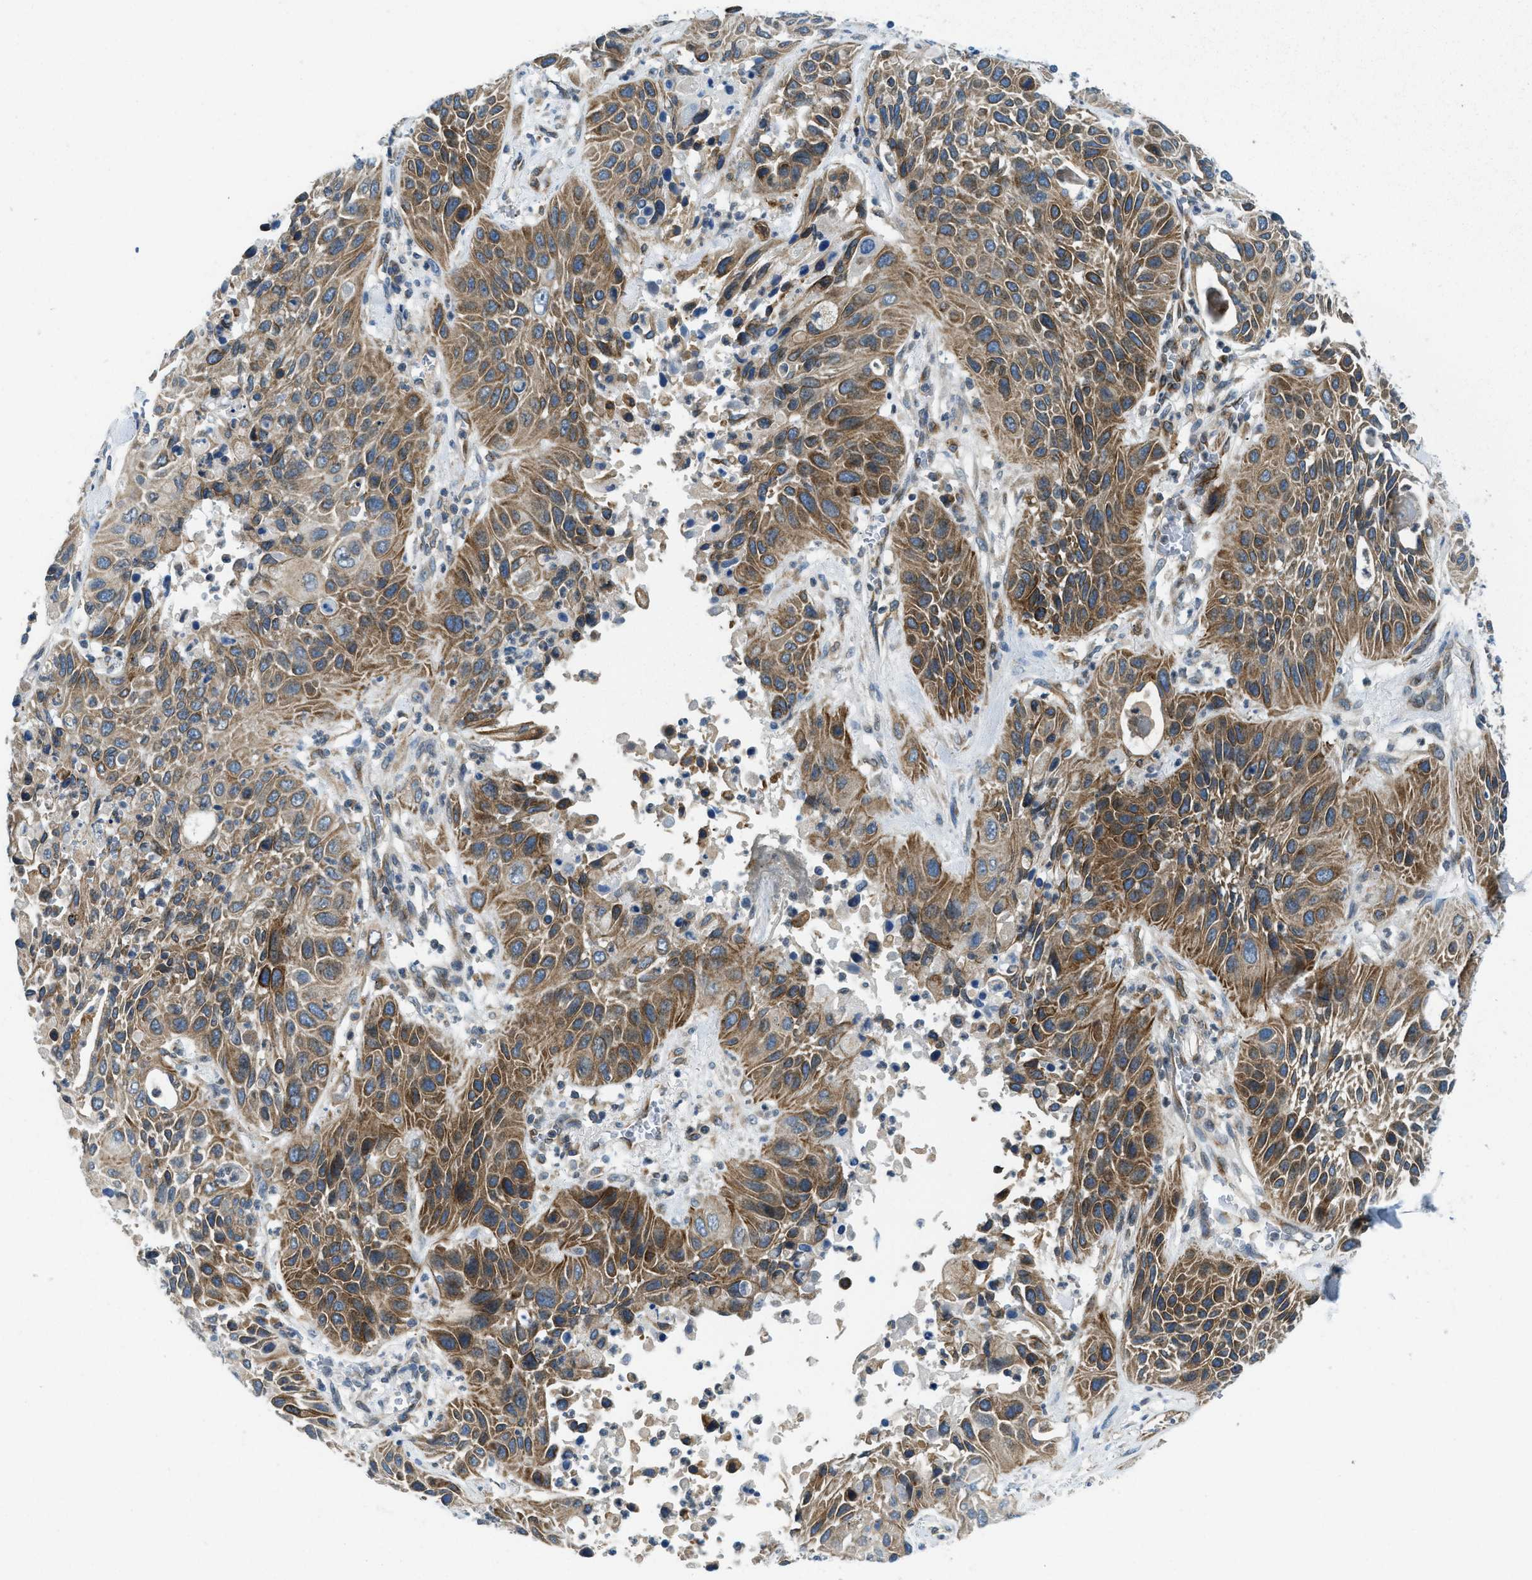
{"staining": {"intensity": "moderate", "quantity": ">75%", "location": "cytoplasmic/membranous"}, "tissue": "lung cancer", "cell_type": "Tumor cells", "image_type": "cancer", "snomed": [{"axis": "morphology", "description": "Squamous cell carcinoma, NOS"}, {"axis": "topography", "description": "Lung"}], "caption": "Immunohistochemistry staining of lung squamous cell carcinoma, which reveals medium levels of moderate cytoplasmic/membranous staining in about >75% of tumor cells indicating moderate cytoplasmic/membranous protein positivity. The staining was performed using DAB (3,3'-diaminobenzidine) (brown) for protein detection and nuclei were counterstained in hematoxylin (blue).", "gene": "BCAP31", "patient": {"sex": "female", "age": 76}}